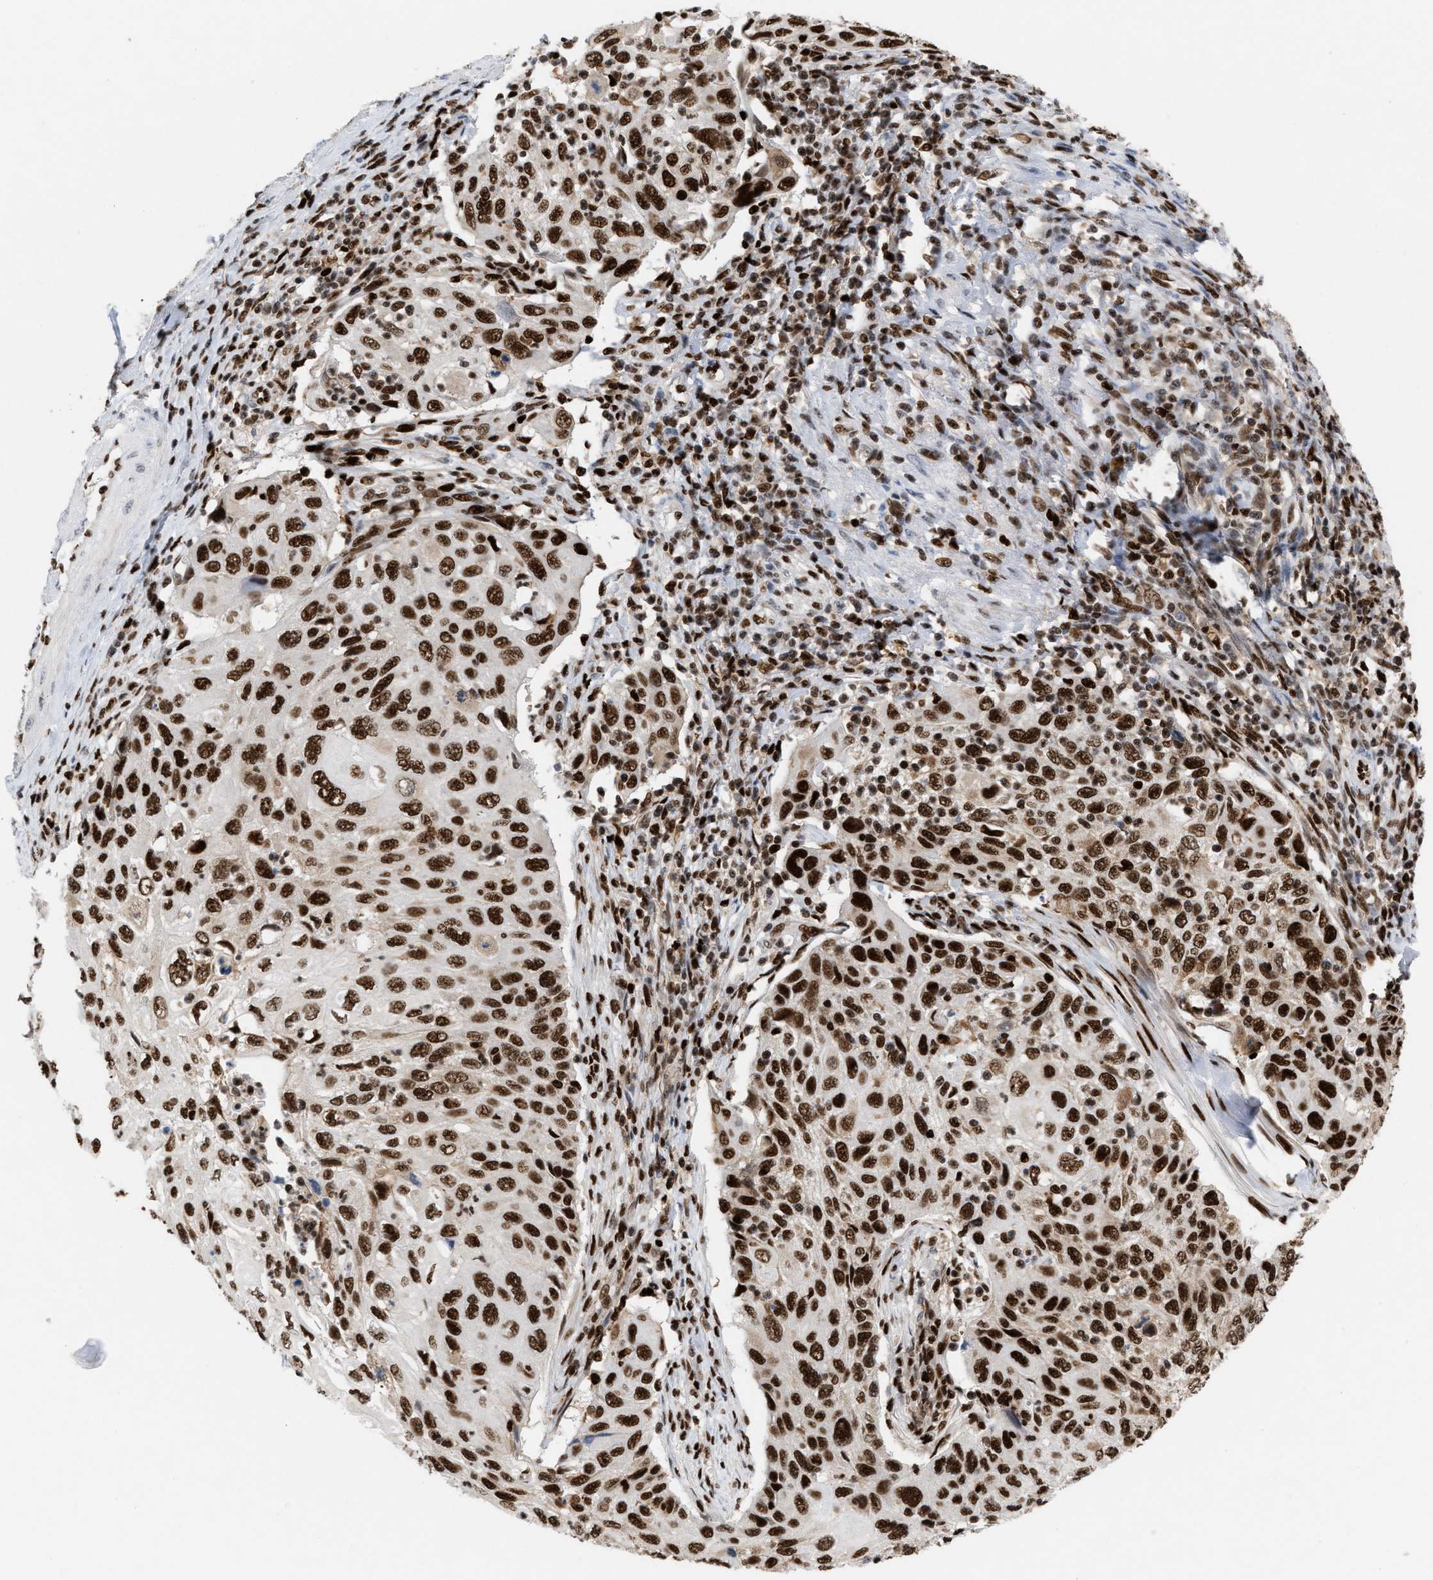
{"staining": {"intensity": "strong", "quantity": ">75%", "location": "nuclear"}, "tissue": "cervical cancer", "cell_type": "Tumor cells", "image_type": "cancer", "snomed": [{"axis": "morphology", "description": "Squamous cell carcinoma, NOS"}, {"axis": "topography", "description": "Cervix"}], "caption": "An image showing strong nuclear expression in approximately >75% of tumor cells in cervical squamous cell carcinoma, as visualized by brown immunohistochemical staining.", "gene": "RNASEK-C17orf49", "patient": {"sex": "female", "age": 70}}